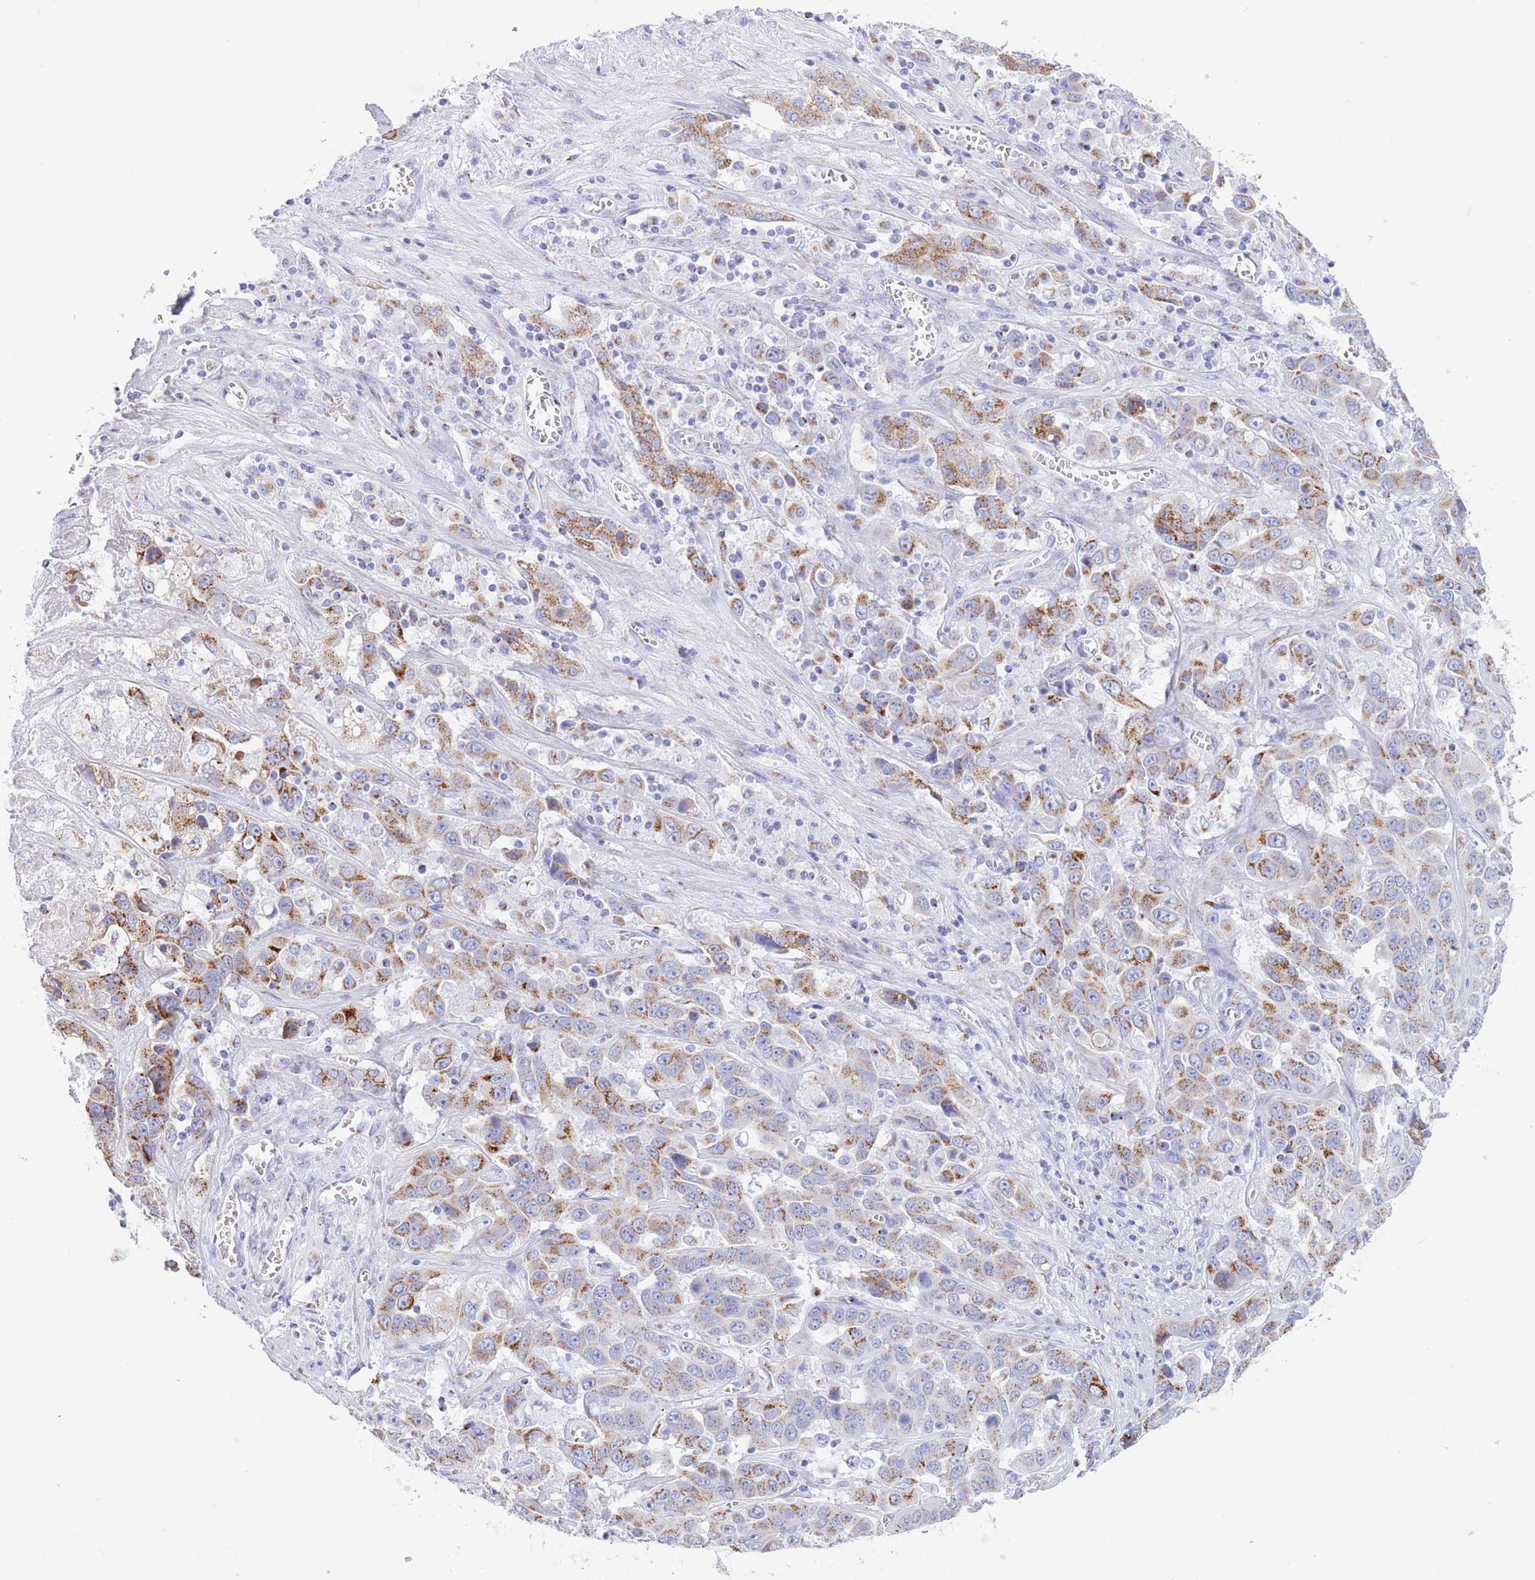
{"staining": {"intensity": "moderate", "quantity": "25%-75%", "location": "cytoplasmic/membranous"}, "tissue": "liver cancer", "cell_type": "Tumor cells", "image_type": "cancer", "snomed": [{"axis": "morphology", "description": "Cholangiocarcinoma"}, {"axis": "topography", "description": "Liver"}], "caption": "Brown immunohistochemical staining in cholangiocarcinoma (liver) demonstrates moderate cytoplasmic/membranous staining in about 25%-75% of tumor cells.", "gene": "FAM3C", "patient": {"sex": "female", "age": 52}}